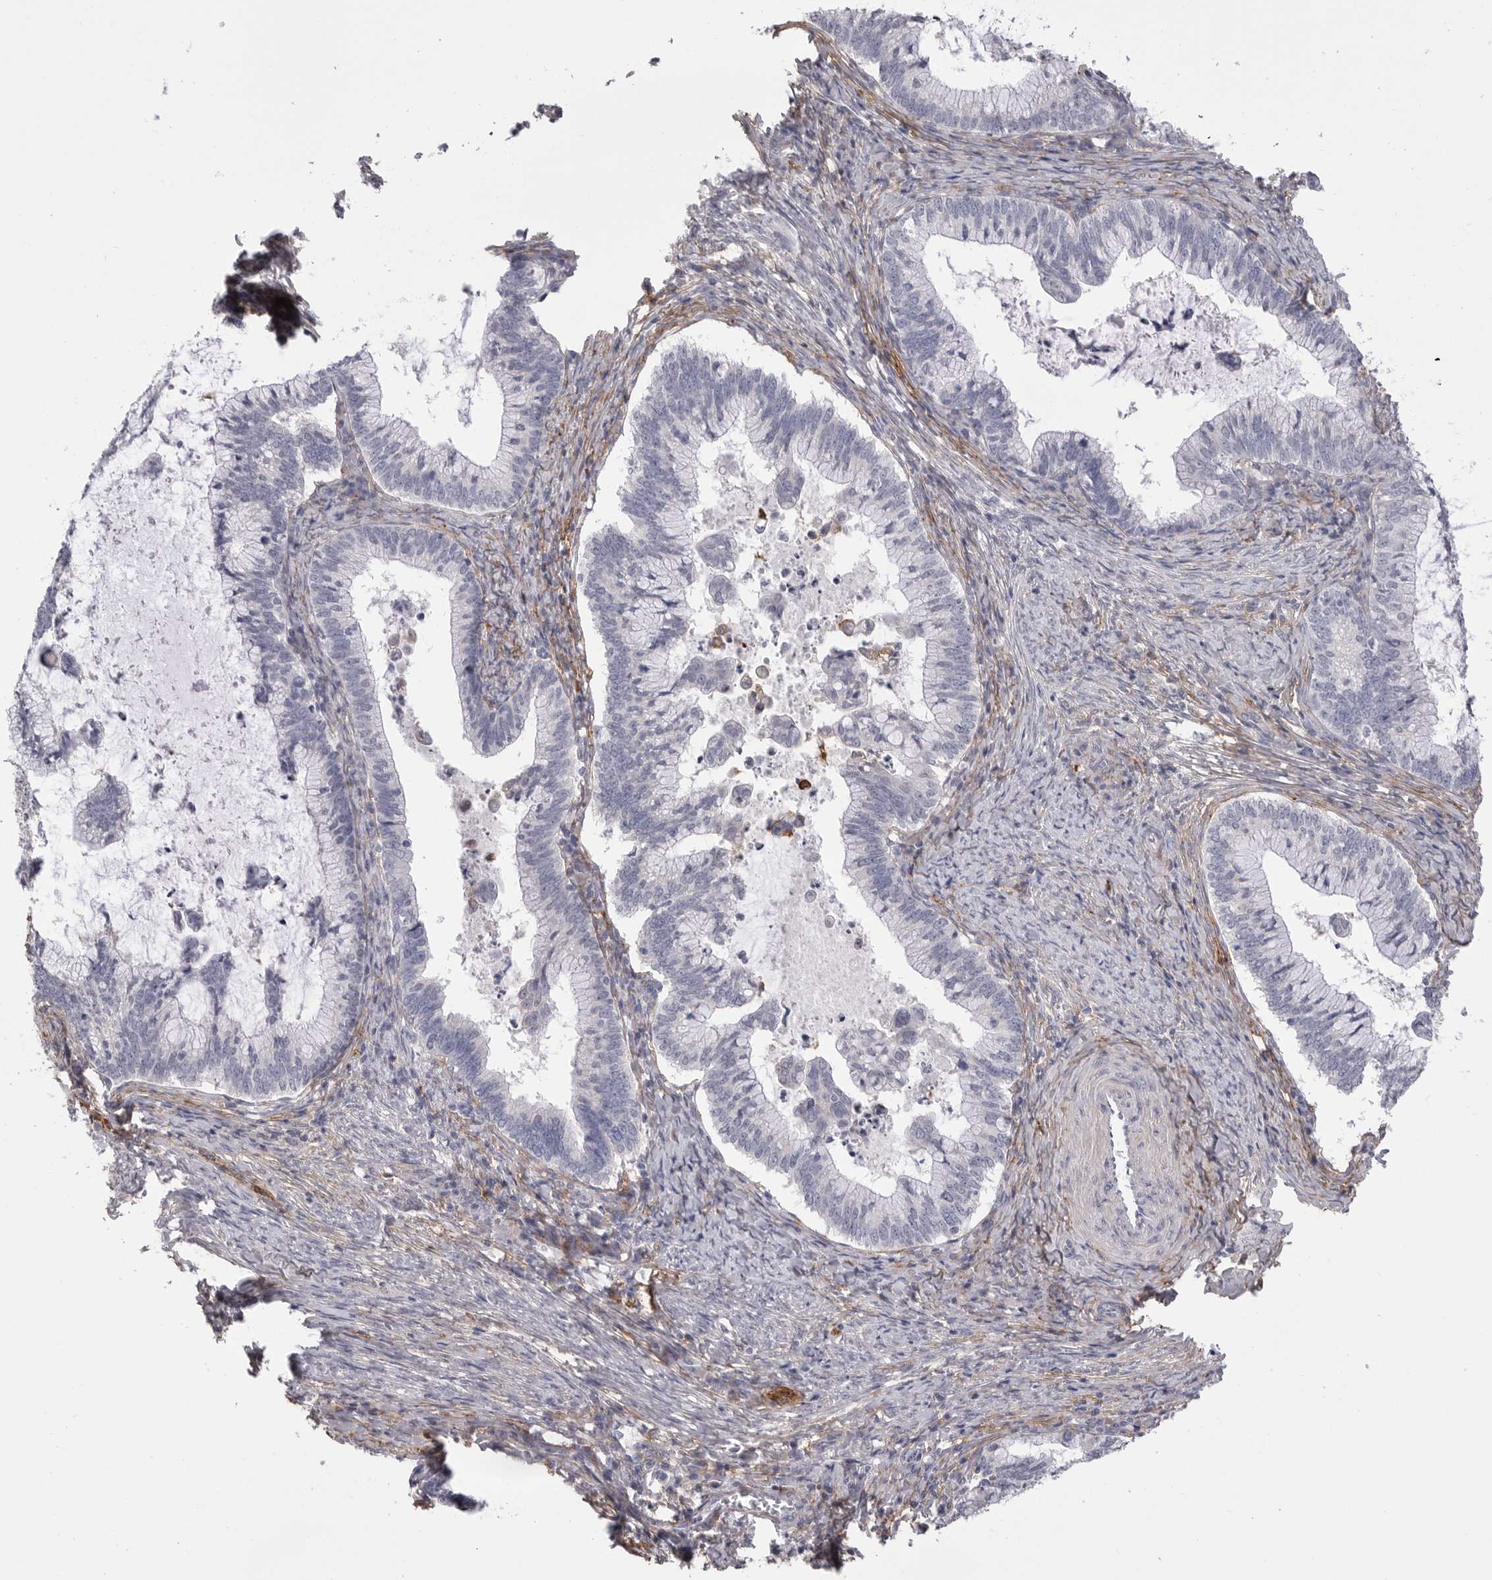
{"staining": {"intensity": "negative", "quantity": "none", "location": "none"}, "tissue": "cervical cancer", "cell_type": "Tumor cells", "image_type": "cancer", "snomed": [{"axis": "morphology", "description": "Adenocarcinoma, NOS"}, {"axis": "topography", "description": "Cervix"}], "caption": "Immunohistochemistry (IHC) photomicrograph of cervical adenocarcinoma stained for a protein (brown), which displays no staining in tumor cells. (DAB (3,3'-diaminobenzidine) immunohistochemistry visualized using brightfield microscopy, high magnification).", "gene": "AKAP12", "patient": {"sex": "female", "age": 36}}